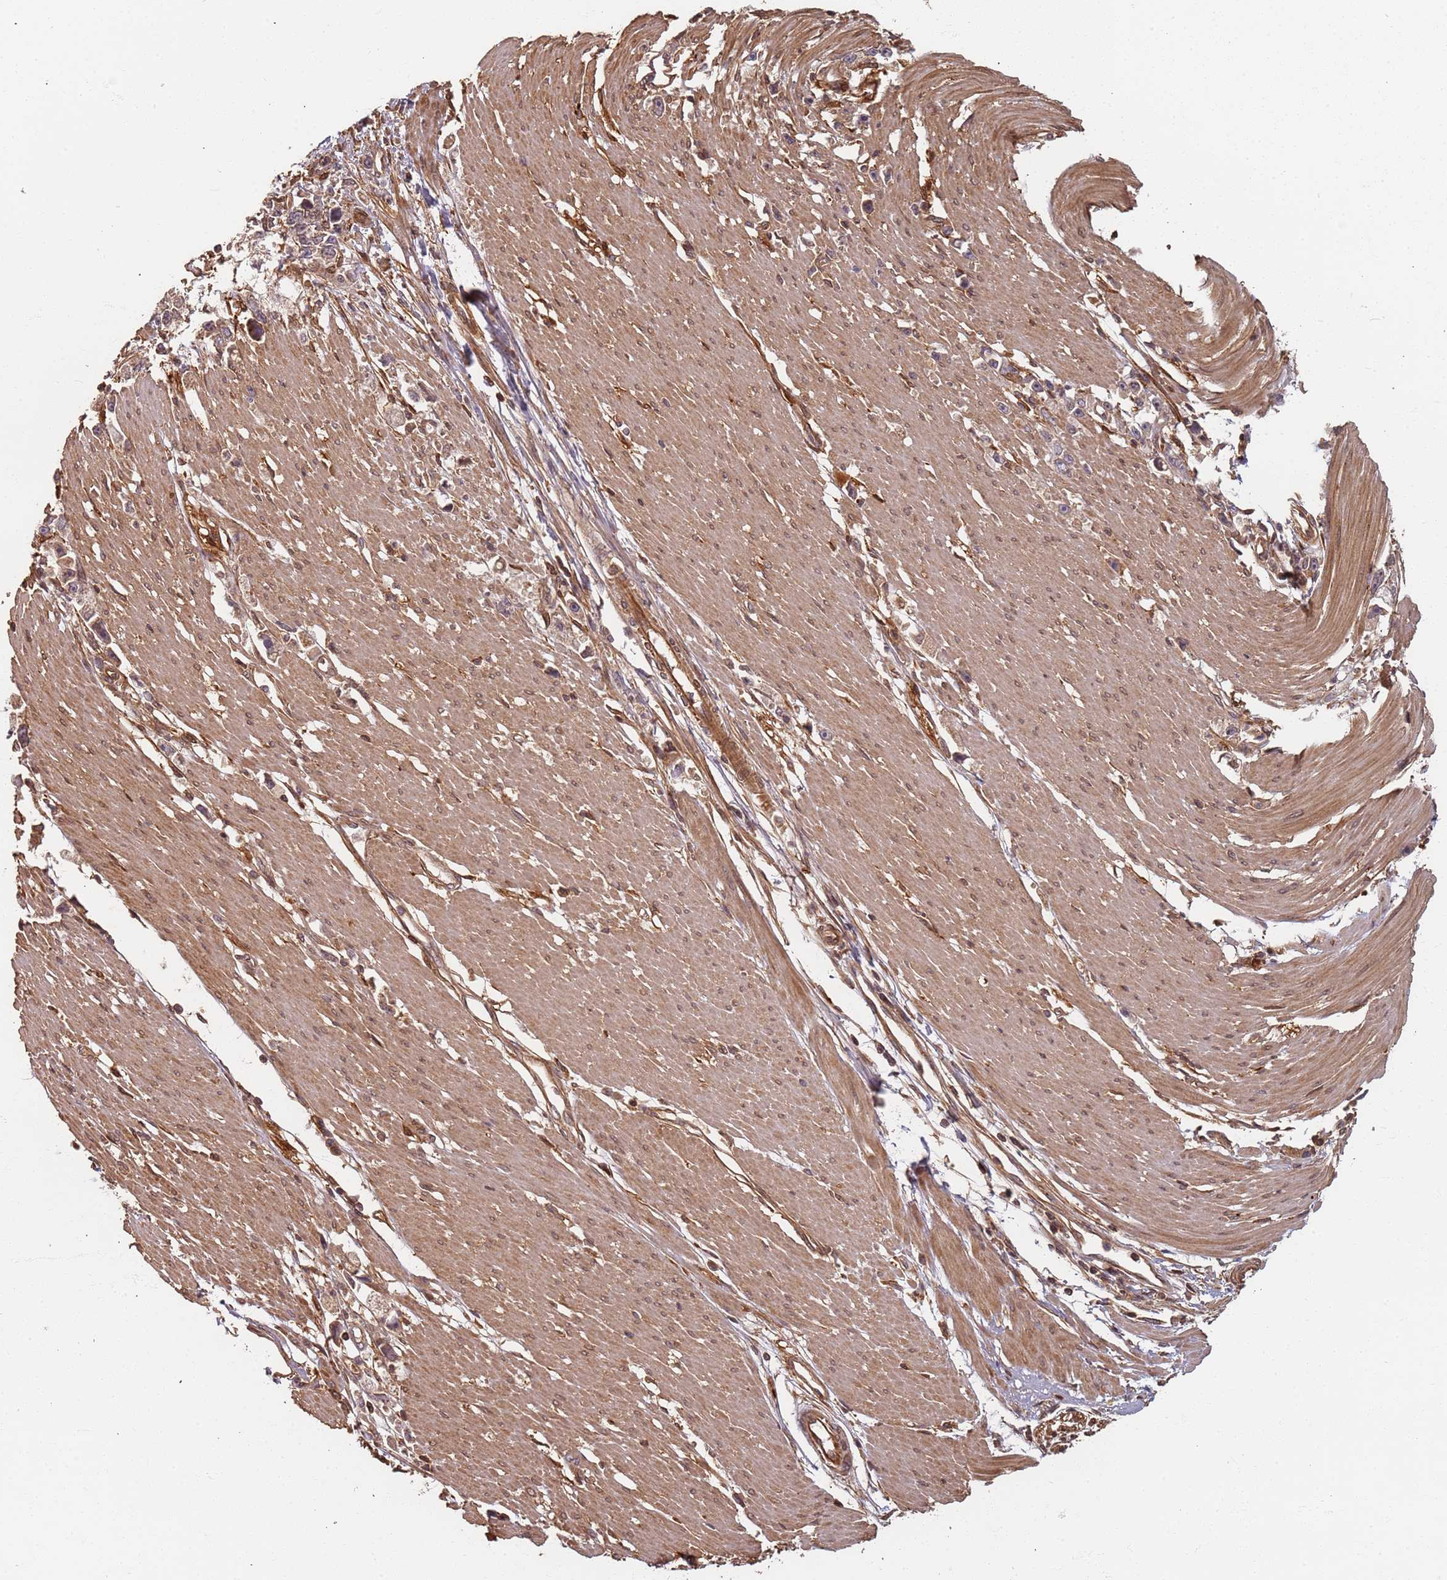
{"staining": {"intensity": "weak", "quantity": "25%-75%", "location": "cytoplasmic/membranous"}, "tissue": "stomach cancer", "cell_type": "Tumor cells", "image_type": "cancer", "snomed": [{"axis": "morphology", "description": "Adenocarcinoma, NOS"}, {"axis": "topography", "description": "Stomach"}], "caption": "Tumor cells show weak cytoplasmic/membranous positivity in approximately 25%-75% of cells in stomach cancer.", "gene": "SDCCAG8", "patient": {"sex": "female", "age": 59}}